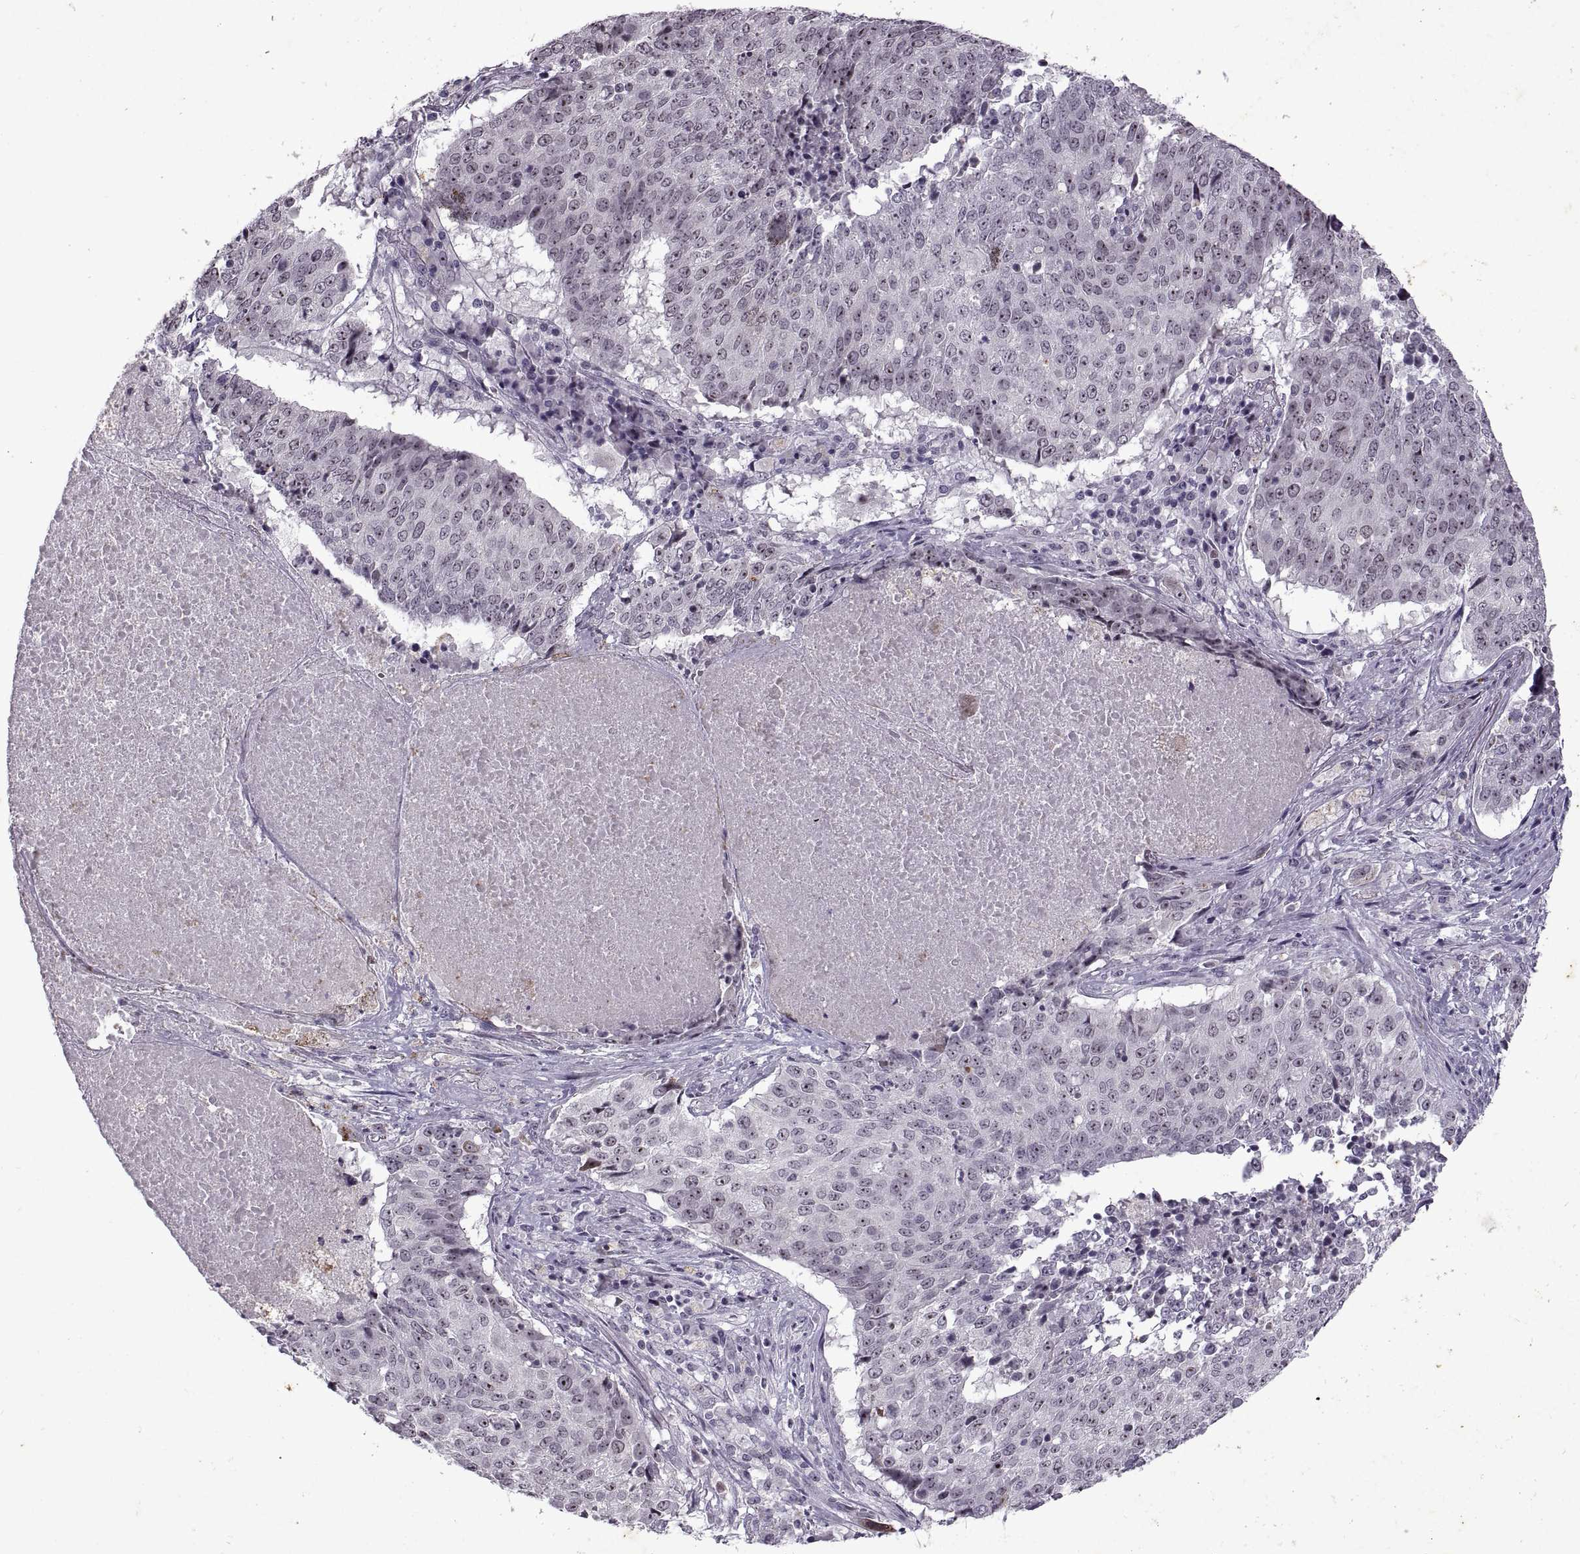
{"staining": {"intensity": "moderate", "quantity": ">75%", "location": "nuclear"}, "tissue": "lung cancer", "cell_type": "Tumor cells", "image_type": "cancer", "snomed": [{"axis": "morphology", "description": "Normal tissue, NOS"}, {"axis": "morphology", "description": "Squamous cell carcinoma, NOS"}, {"axis": "topography", "description": "Bronchus"}, {"axis": "topography", "description": "Lung"}], "caption": "This is an image of immunohistochemistry (IHC) staining of squamous cell carcinoma (lung), which shows moderate positivity in the nuclear of tumor cells.", "gene": "SINHCAF", "patient": {"sex": "male", "age": 64}}